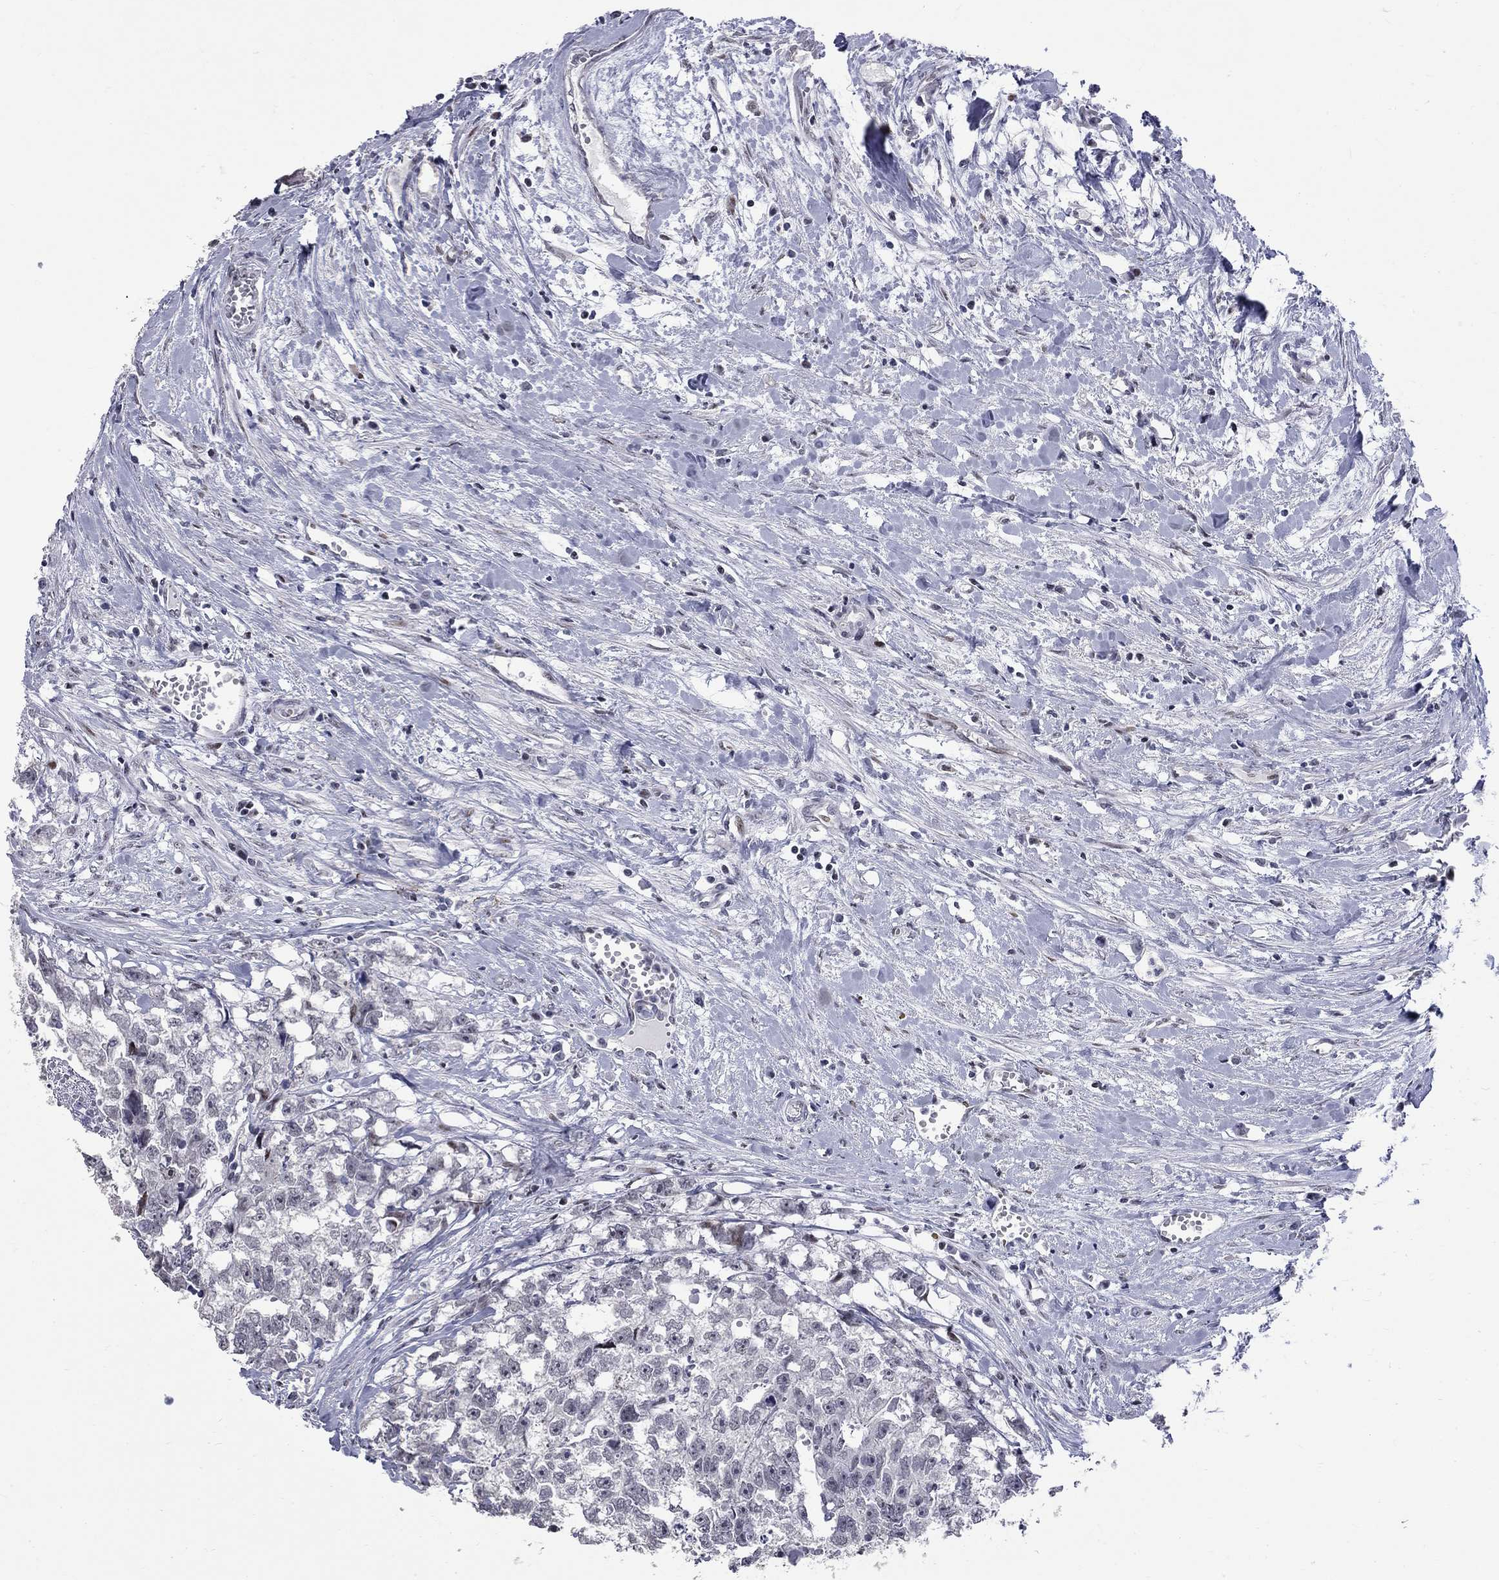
{"staining": {"intensity": "negative", "quantity": "none", "location": "none"}, "tissue": "testis cancer", "cell_type": "Tumor cells", "image_type": "cancer", "snomed": [{"axis": "morphology", "description": "Carcinoma, Embryonal, NOS"}, {"axis": "morphology", "description": "Teratoma, malignant, NOS"}, {"axis": "topography", "description": "Testis"}], "caption": "Tumor cells are negative for brown protein staining in testis cancer.", "gene": "ZNF154", "patient": {"sex": "male", "age": 44}}